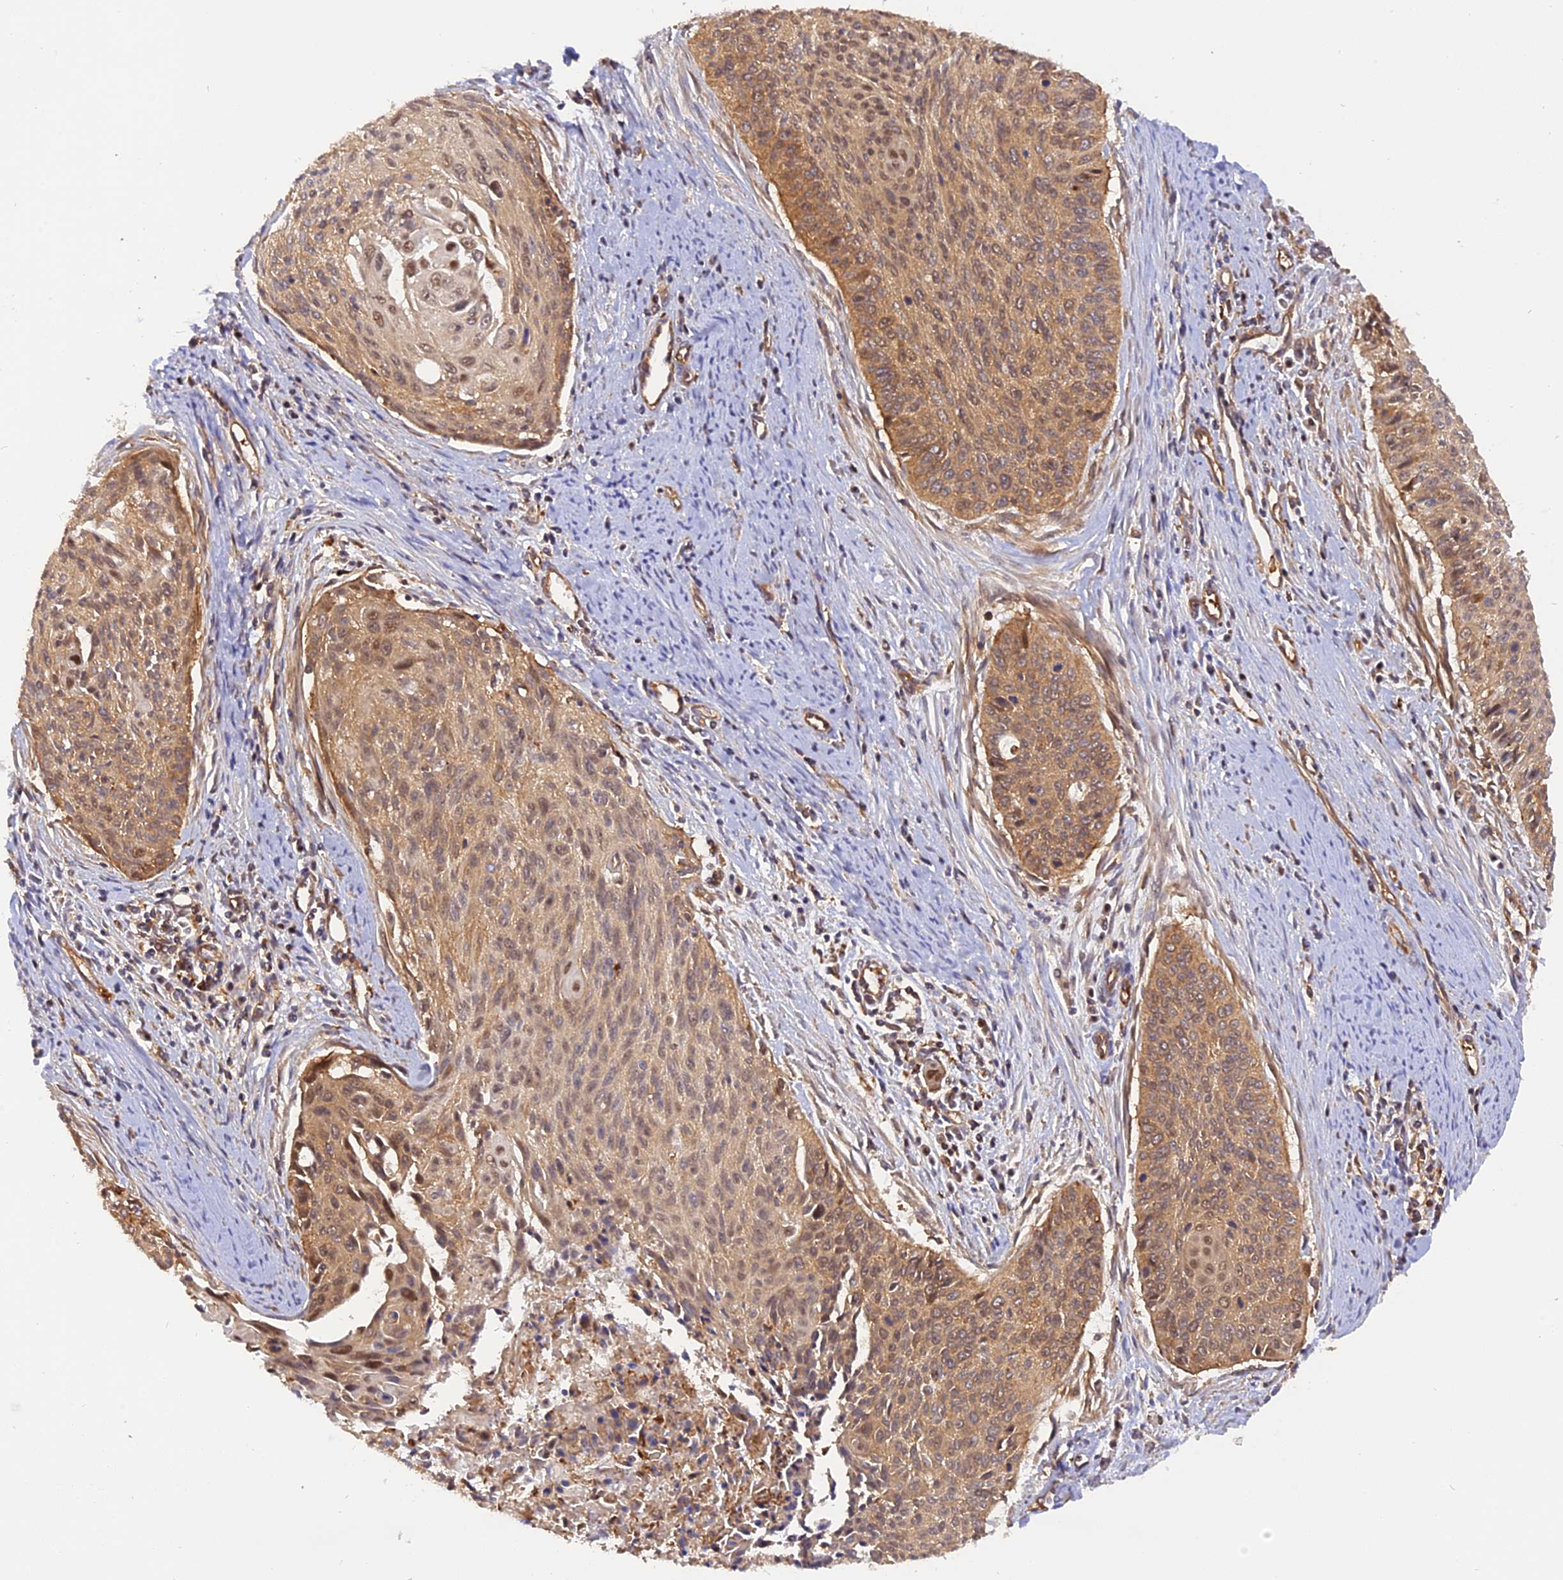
{"staining": {"intensity": "moderate", "quantity": ">75%", "location": "cytoplasmic/membranous,nuclear"}, "tissue": "cervical cancer", "cell_type": "Tumor cells", "image_type": "cancer", "snomed": [{"axis": "morphology", "description": "Squamous cell carcinoma, NOS"}, {"axis": "topography", "description": "Cervix"}], "caption": "This photomicrograph displays immunohistochemistry staining of human cervical cancer (squamous cell carcinoma), with medium moderate cytoplasmic/membranous and nuclear expression in approximately >75% of tumor cells.", "gene": "C5orf22", "patient": {"sex": "female", "age": 55}}